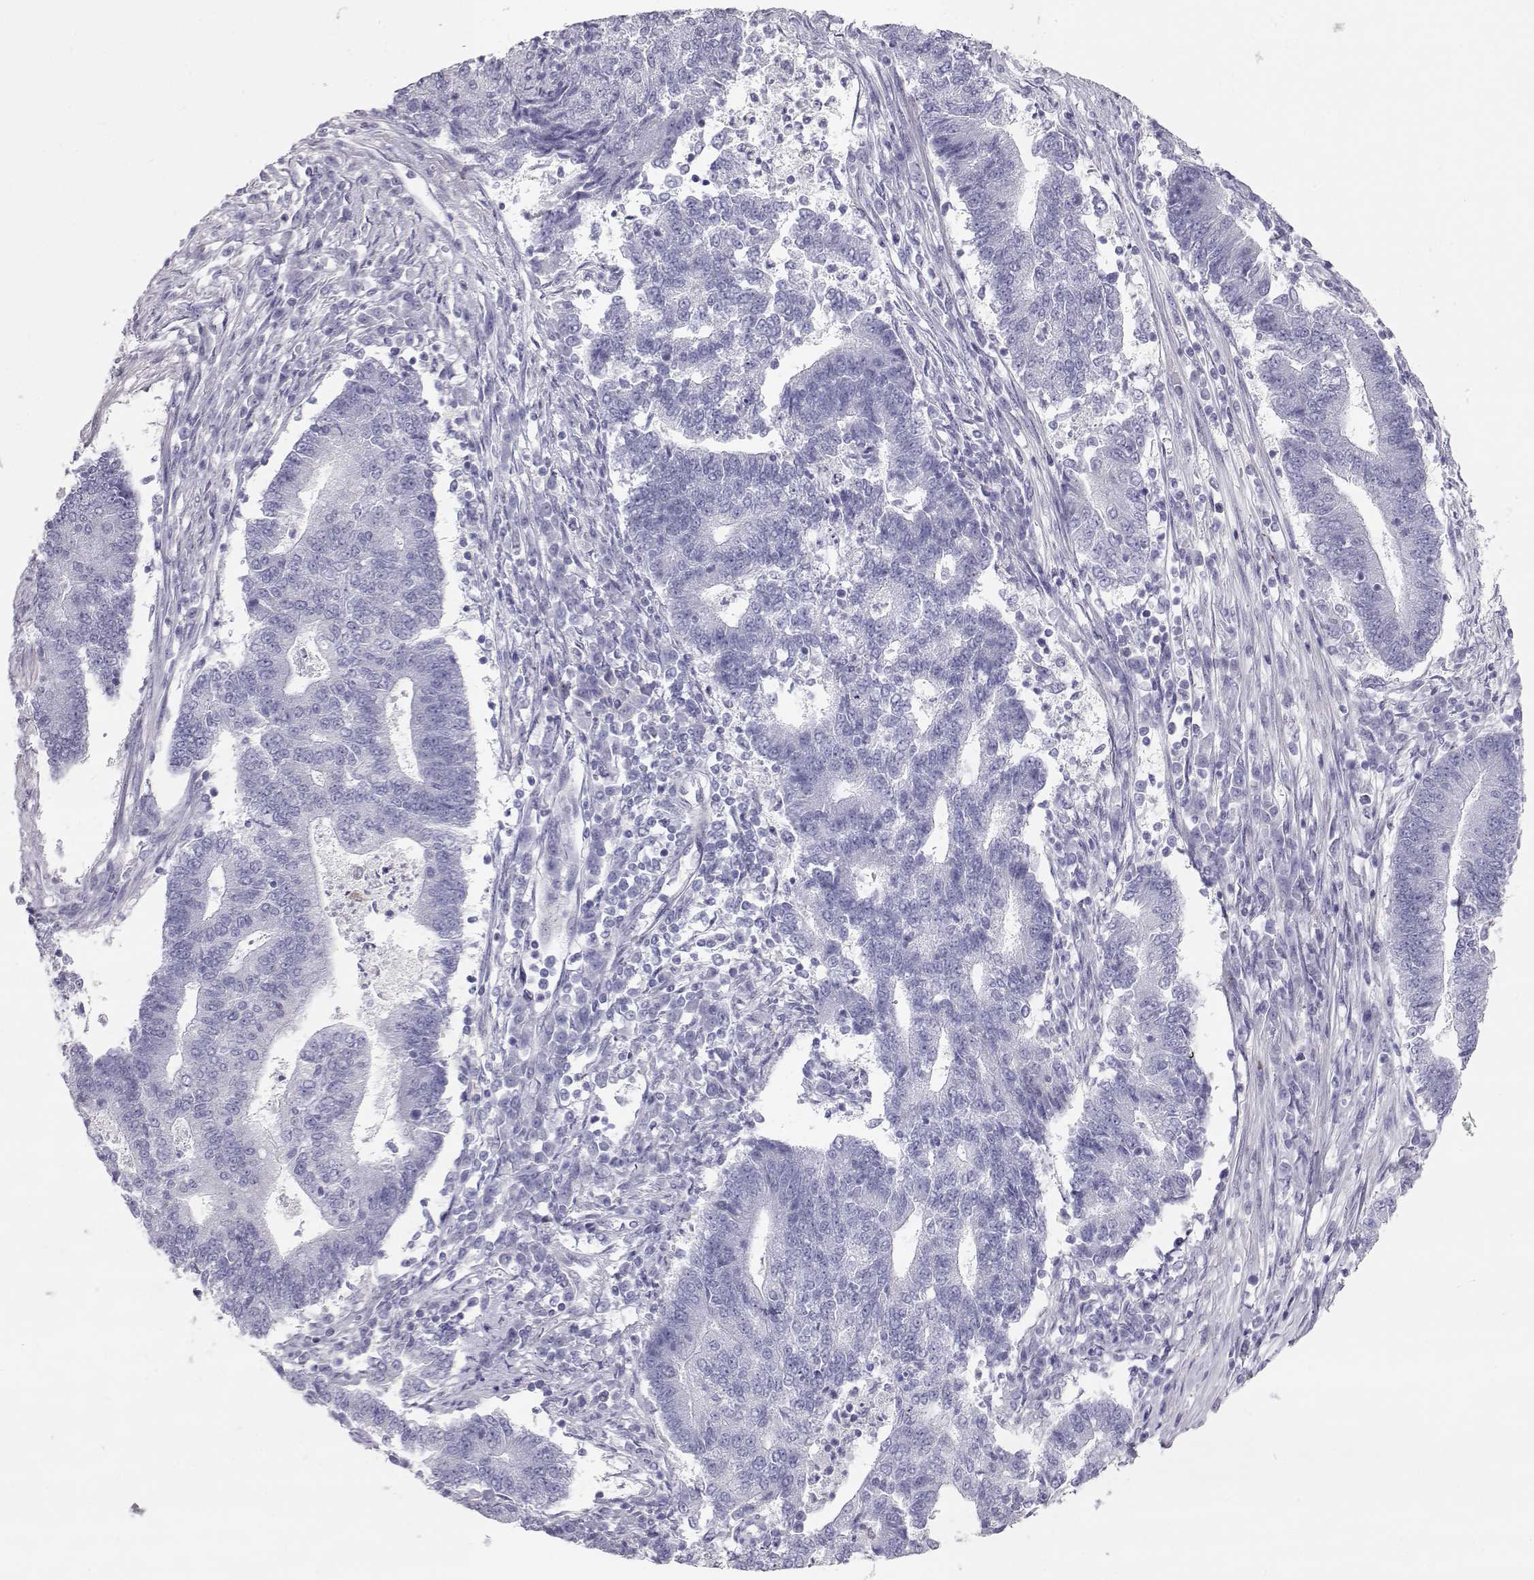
{"staining": {"intensity": "negative", "quantity": "none", "location": "none"}, "tissue": "endometrial cancer", "cell_type": "Tumor cells", "image_type": "cancer", "snomed": [{"axis": "morphology", "description": "Adenocarcinoma, NOS"}, {"axis": "topography", "description": "Uterus"}, {"axis": "topography", "description": "Endometrium"}], "caption": "Immunohistochemical staining of human endometrial cancer reveals no significant expression in tumor cells.", "gene": "RD3", "patient": {"sex": "female", "age": 54}}